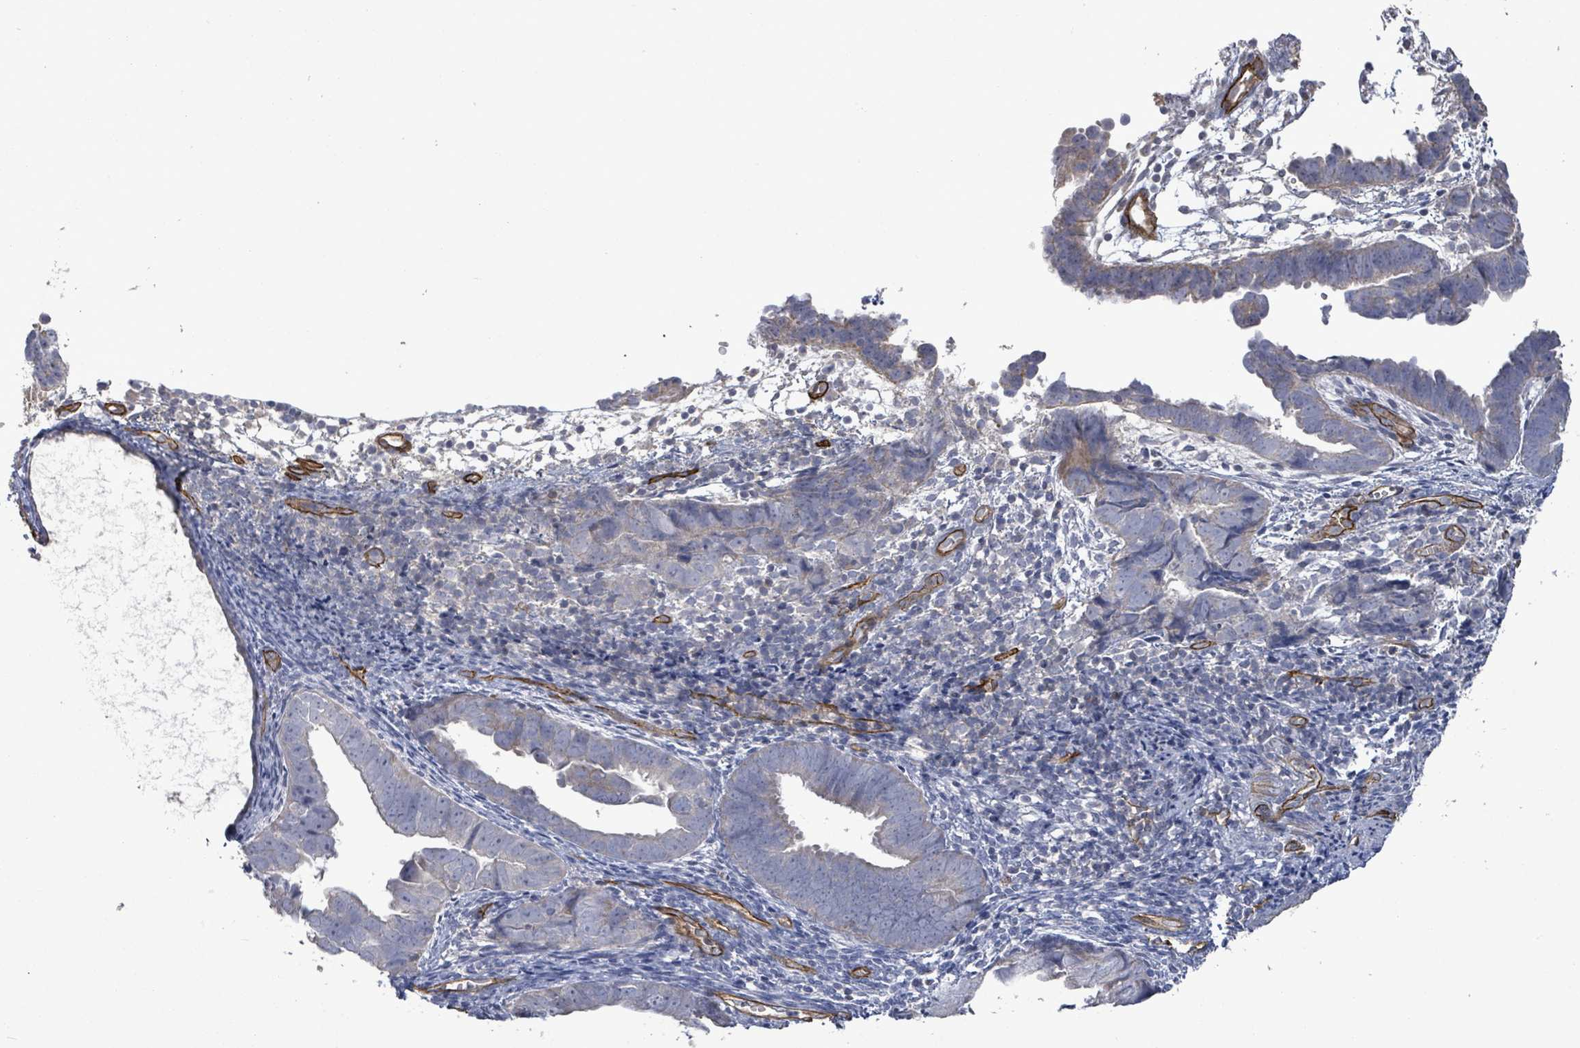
{"staining": {"intensity": "negative", "quantity": "none", "location": "none"}, "tissue": "endometrial cancer", "cell_type": "Tumor cells", "image_type": "cancer", "snomed": [{"axis": "morphology", "description": "Adenocarcinoma, NOS"}, {"axis": "topography", "description": "Endometrium"}], "caption": "Endometrial cancer was stained to show a protein in brown. There is no significant positivity in tumor cells.", "gene": "KANK3", "patient": {"sex": "female", "age": 75}}